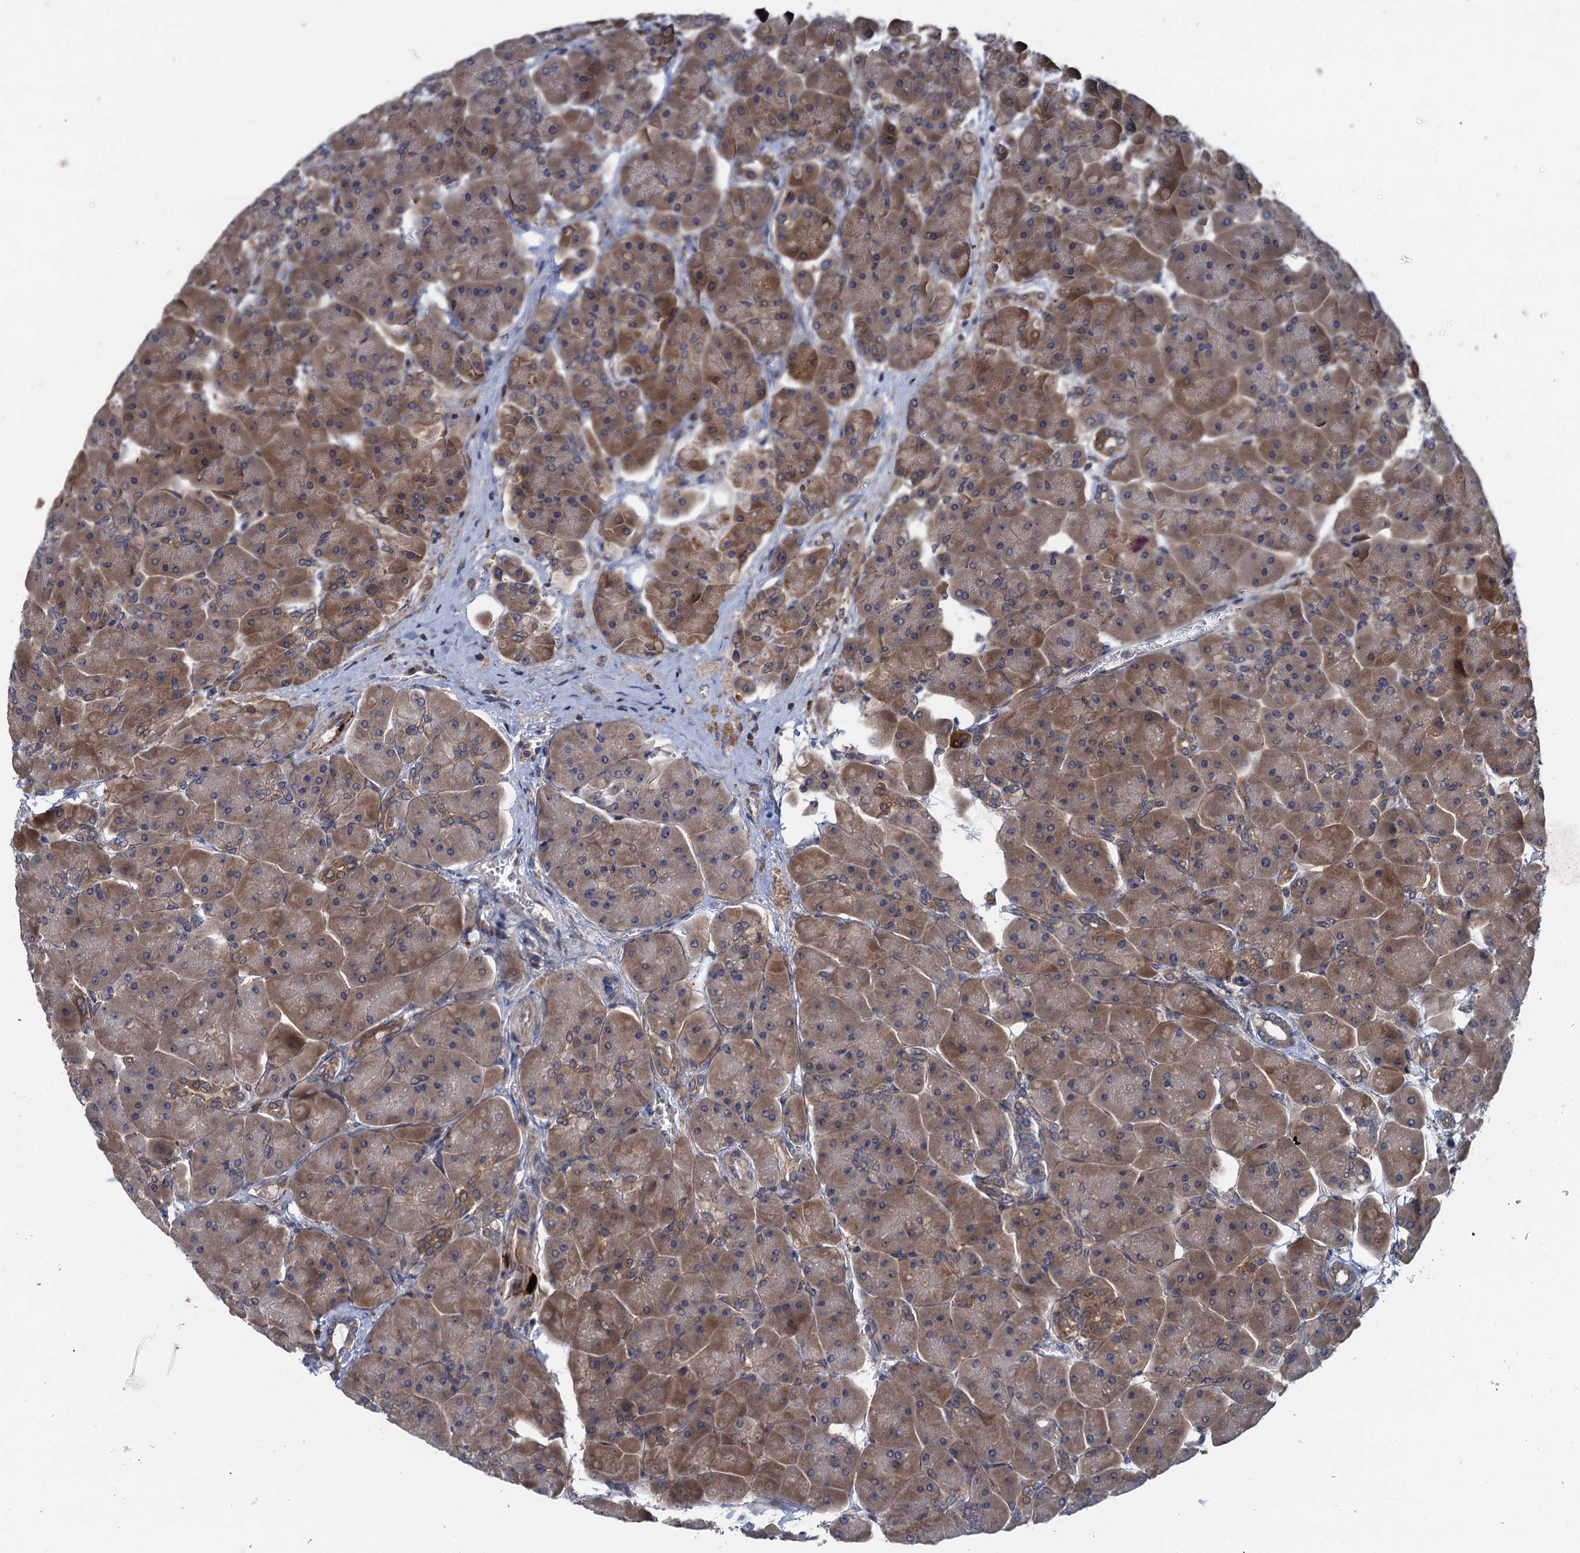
{"staining": {"intensity": "moderate", "quantity": ">75%", "location": "cytoplasmic/membranous"}, "tissue": "pancreas", "cell_type": "Exocrine glandular cells", "image_type": "normal", "snomed": [{"axis": "morphology", "description": "Normal tissue, NOS"}, {"axis": "topography", "description": "Pancreas"}], "caption": "Pancreas stained with DAB immunohistochemistry exhibits medium levels of moderate cytoplasmic/membranous staining in about >75% of exocrine glandular cells. Nuclei are stained in blue.", "gene": "CNTN5", "patient": {"sex": "male", "age": 66}}